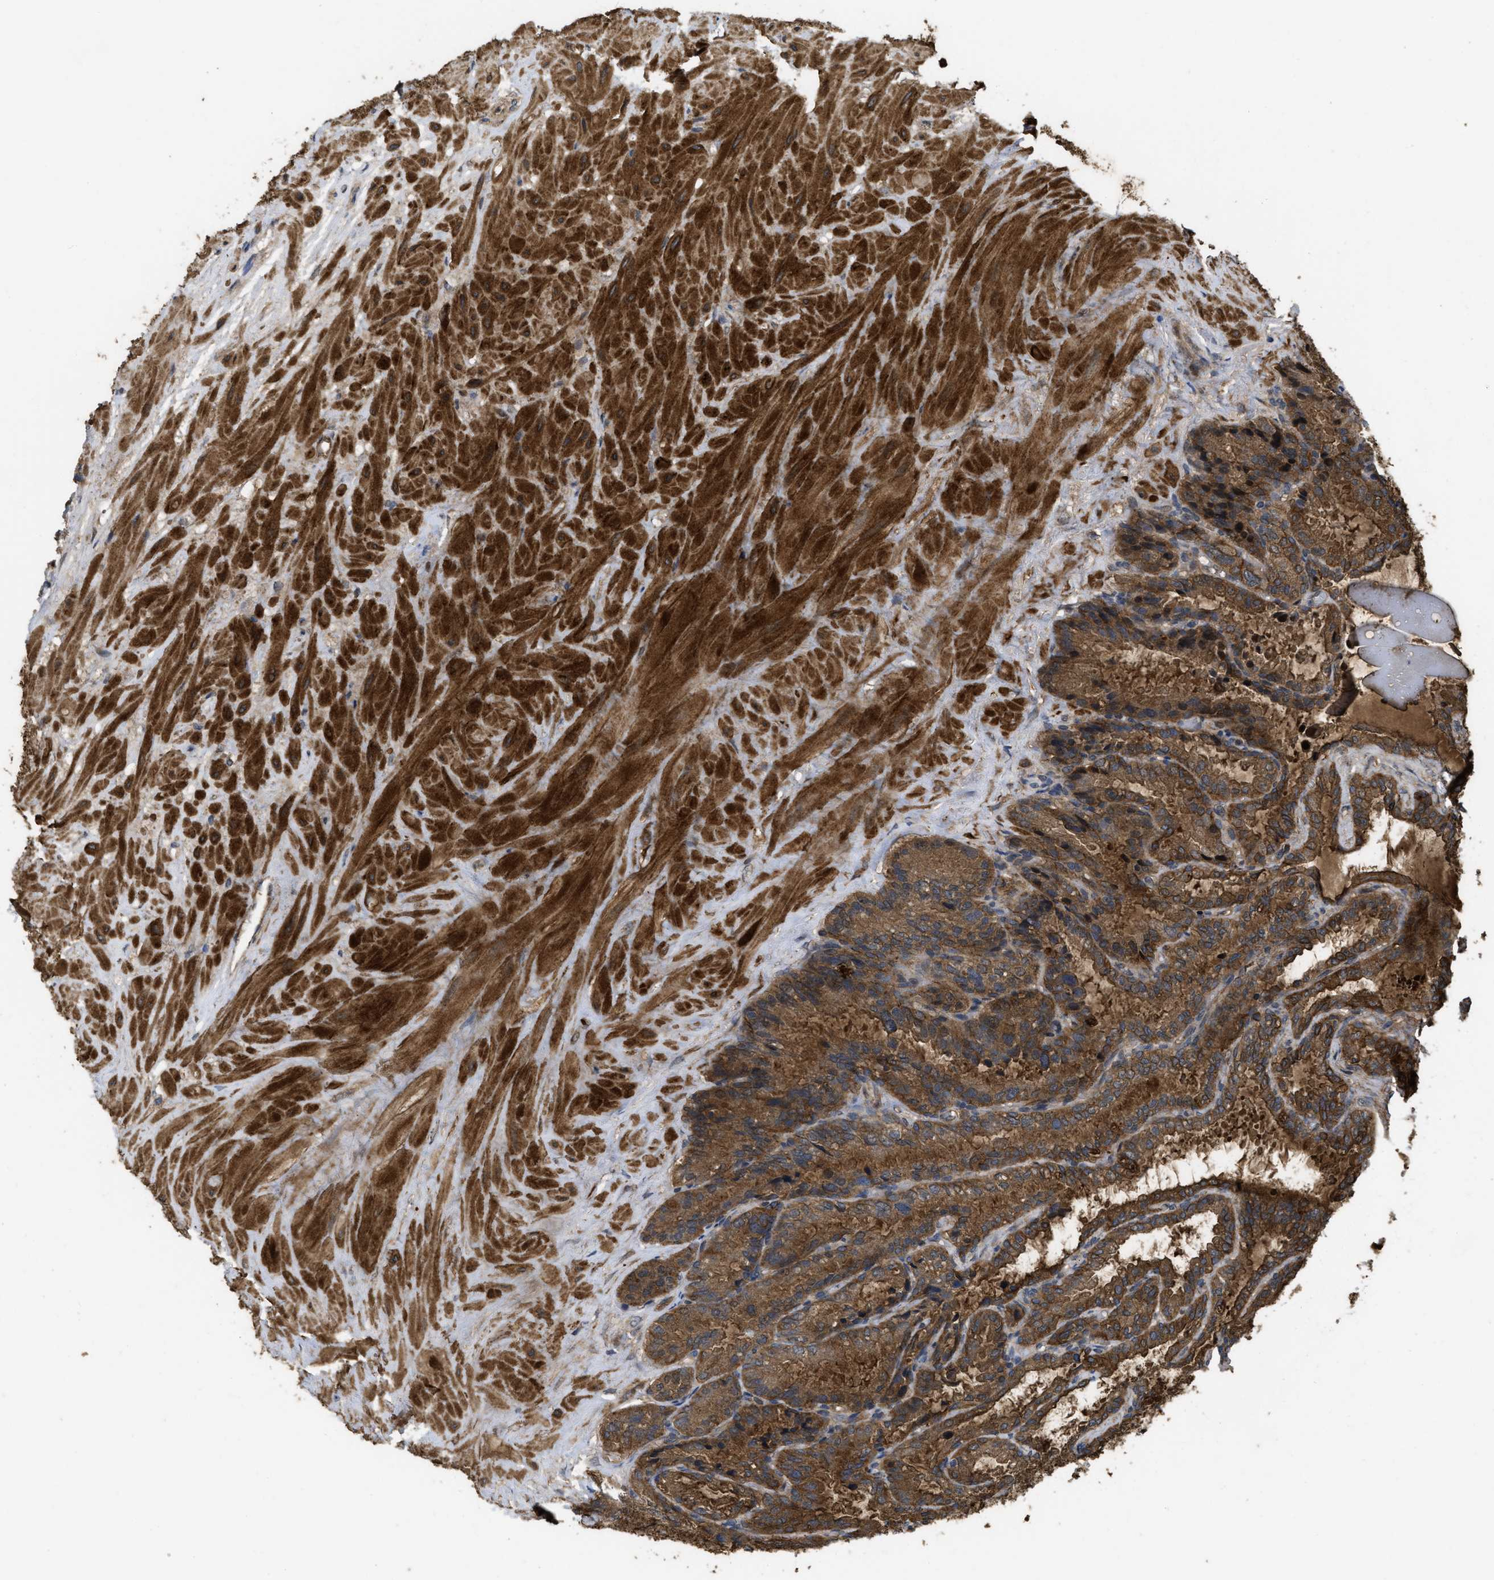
{"staining": {"intensity": "moderate", "quantity": ">75%", "location": "cytoplasmic/membranous"}, "tissue": "seminal vesicle", "cell_type": "Glandular cells", "image_type": "normal", "snomed": [{"axis": "morphology", "description": "Normal tissue, NOS"}, {"axis": "topography", "description": "Seminal veicle"}], "caption": "This is a photomicrograph of immunohistochemistry (IHC) staining of normal seminal vesicle, which shows moderate positivity in the cytoplasmic/membranous of glandular cells.", "gene": "FZD6", "patient": {"sex": "male", "age": 46}}